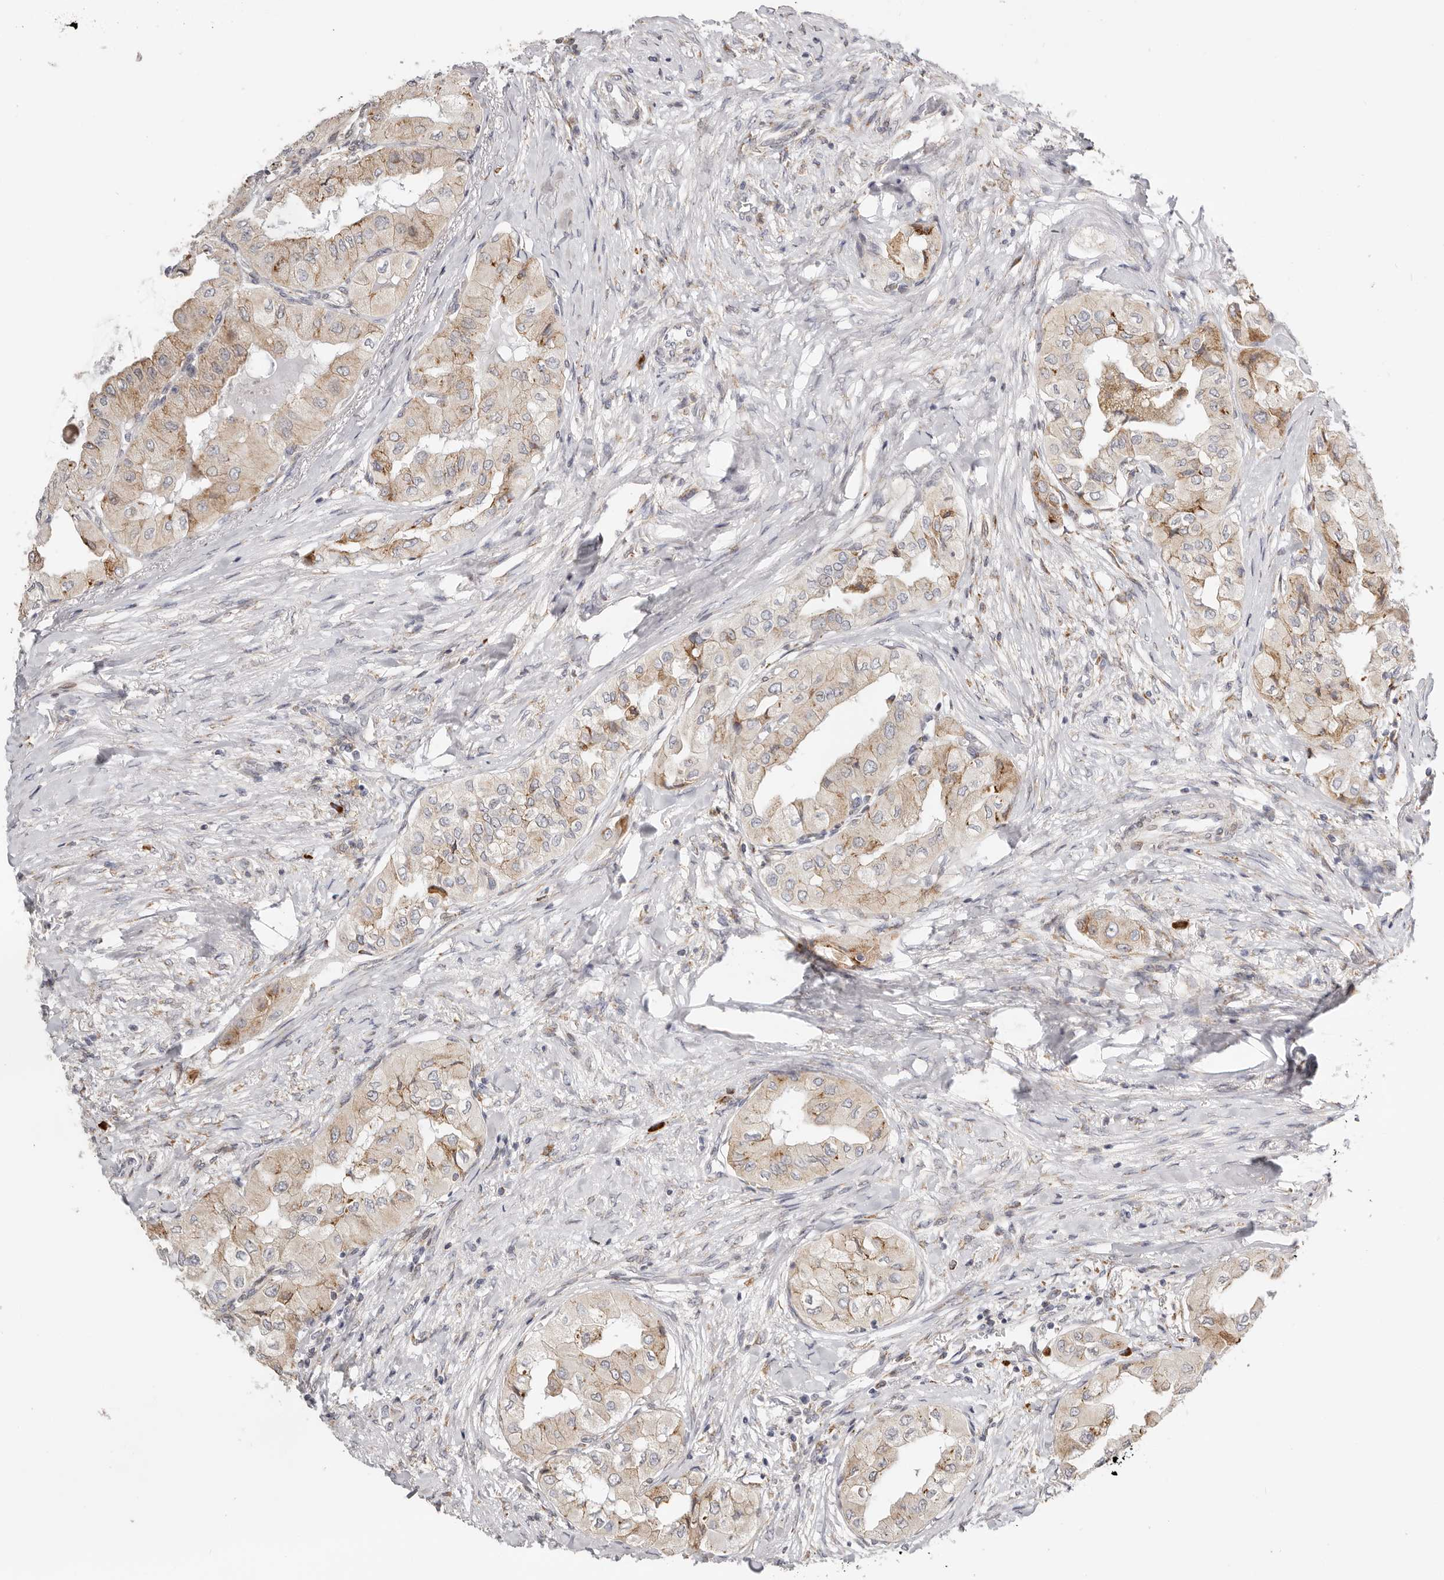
{"staining": {"intensity": "weak", "quantity": "25%-75%", "location": "cytoplasmic/membranous"}, "tissue": "thyroid cancer", "cell_type": "Tumor cells", "image_type": "cancer", "snomed": [{"axis": "morphology", "description": "Papillary adenocarcinoma, NOS"}, {"axis": "topography", "description": "Thyroid gland"}], "caption": "DAB (3,3'-diaminobenzidine) immunohistochemical staining of papillary adenocarcinoma (thyroid) exhibits weak cytoplasmic/membranous protein expression in about 25%-75% of tumor cells.", "gene": "IL32", "patient": {"sex": "female", "age": 59}}